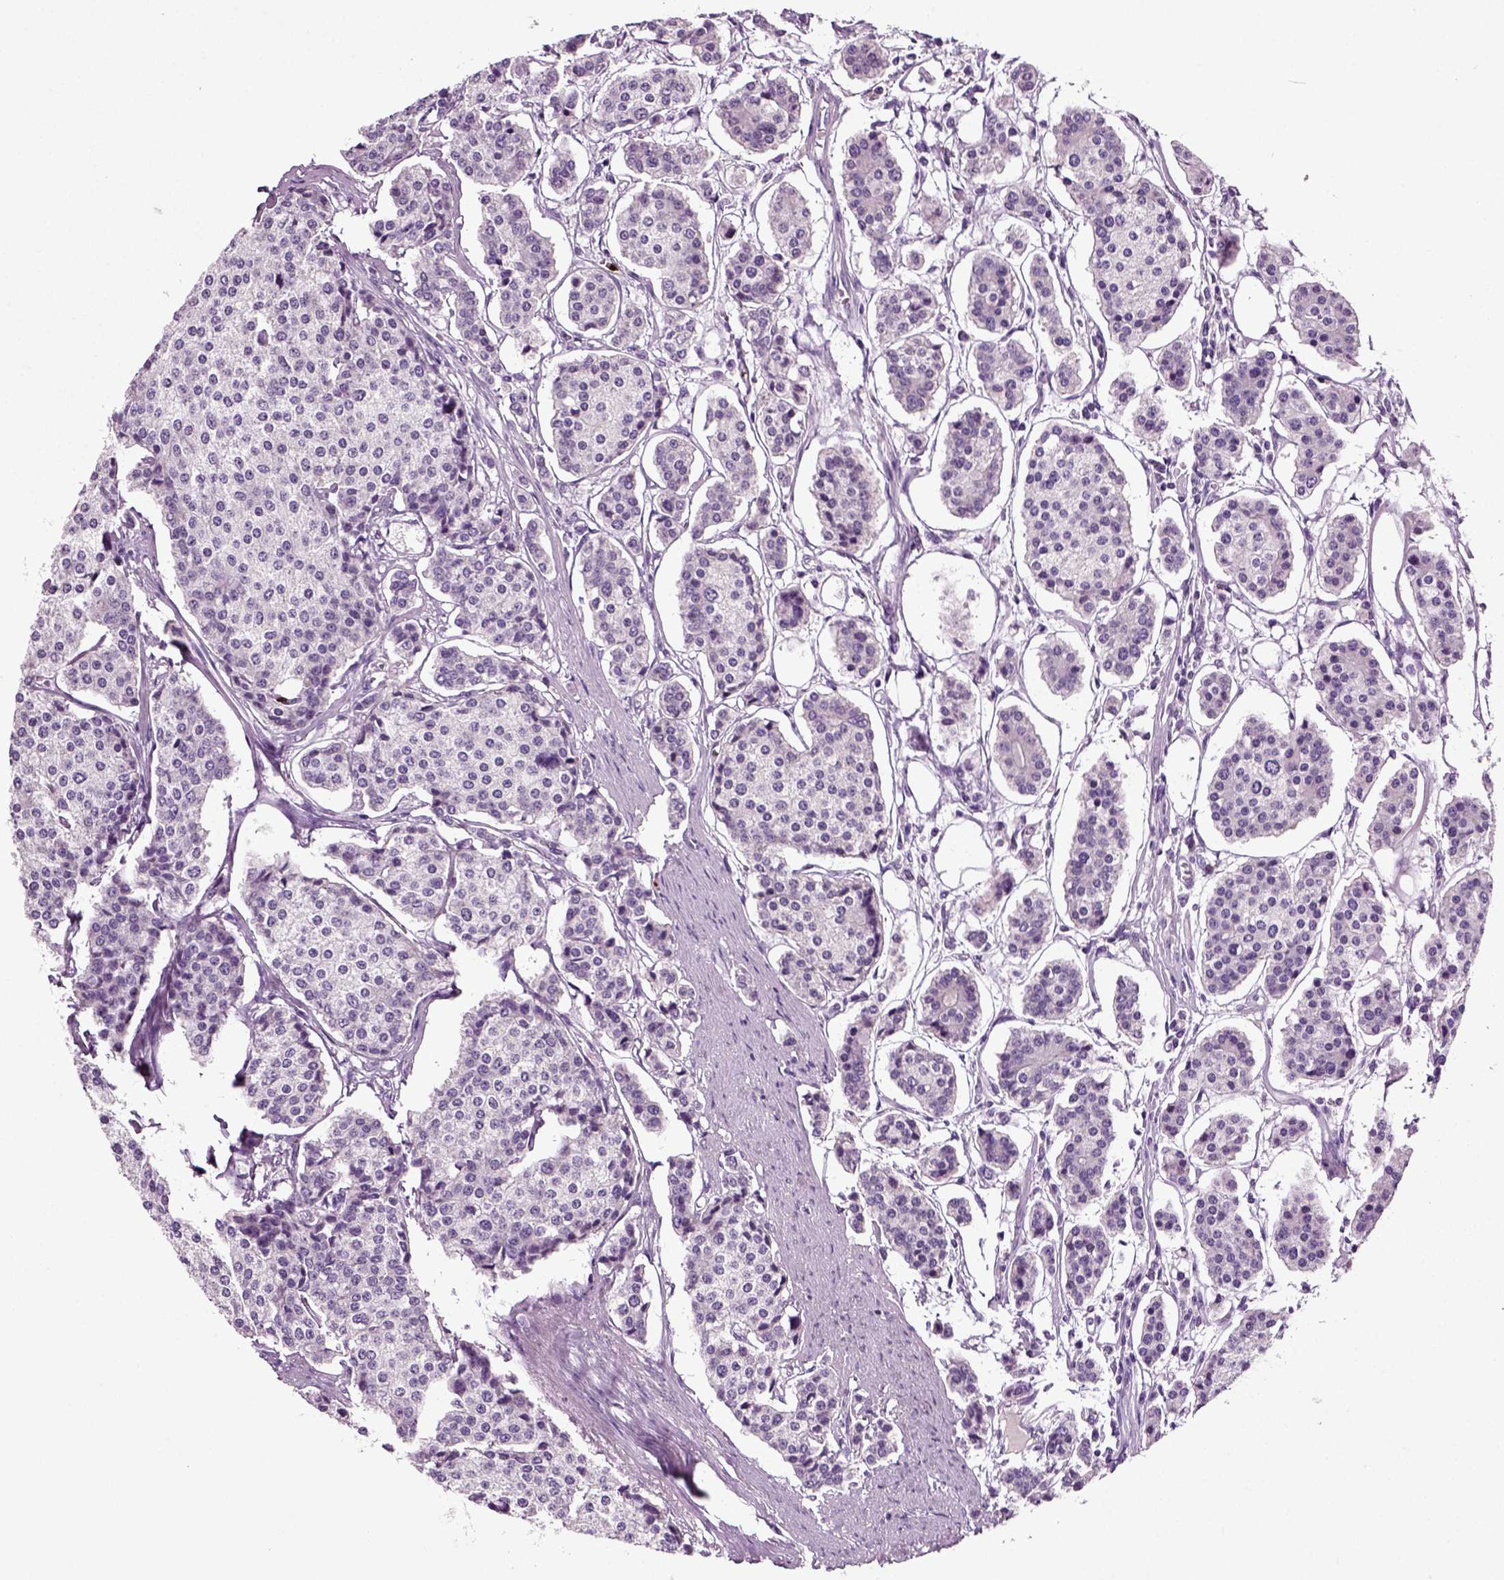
{"staining": {"intensity": "negative", "quantity": "none", "location": "none"}, "tissue": "carcinoid", "cell_type": "Tumor cells", "image_type": "cancer", "snomed": [{"axis": "morphology", "description": "Carcinoid, malignant, NOS"}, {"axis": "topography", "description": "Small intestine"}], "caption": "Carcinoid was stained to show a protein in brown. There is no significant positivity in tumor cells.", "gene": "SPATA17", "patient": {"sex": "female", "age": 65}}